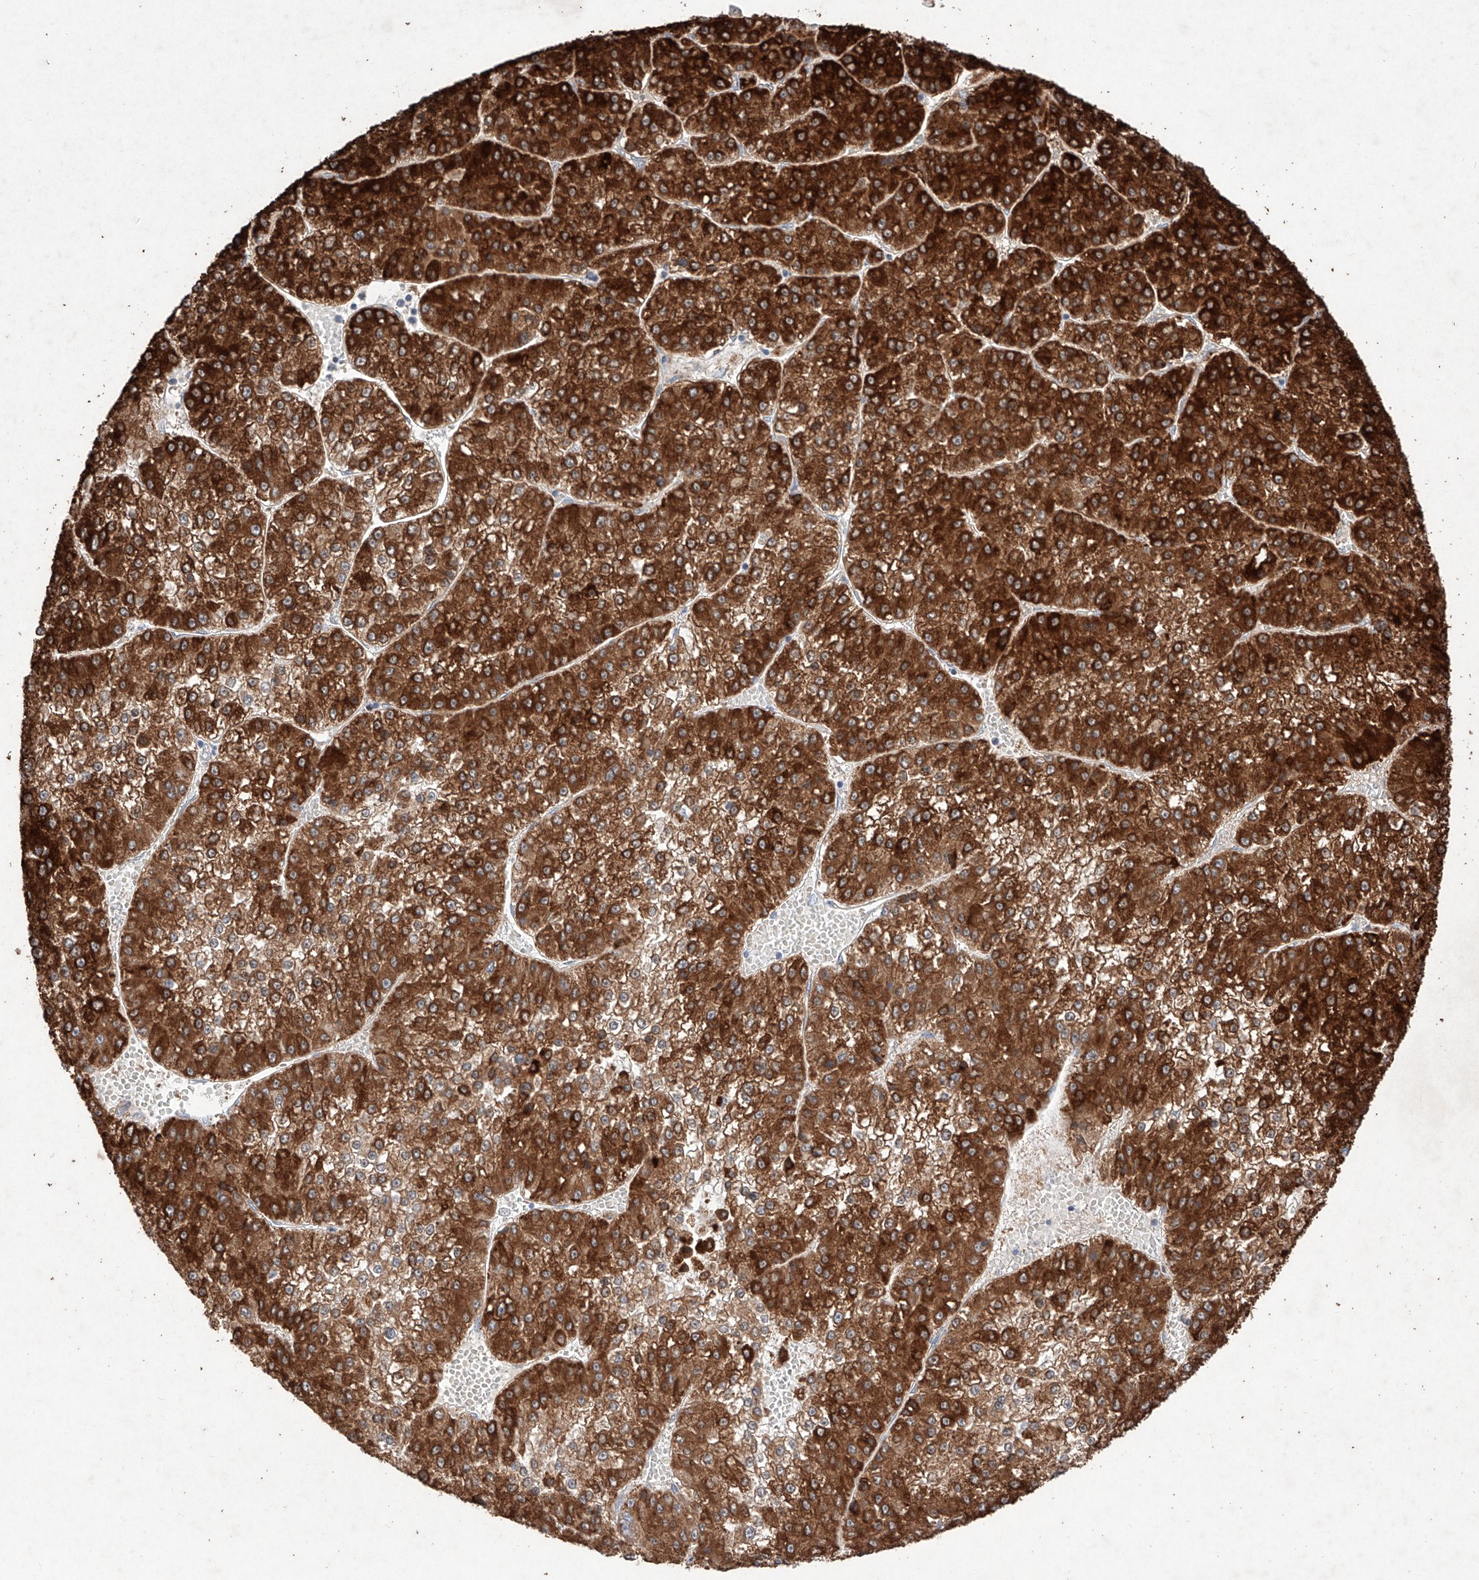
{"staining": {"intensity": "strong", "quantity": ">75%", "location": "cytoplasmic/membranous"}, "tissue": "liver cancer", "cell_type": "Tumor cells", "image_type": "cancer", "snomed": [{"axis": "morphology", "description": "Carcinoma, Hepatocellular, NOS"}, {"axis": "topography", "description": "Liver"}], "caption": "Immunohistochemistry (IHC) staining of liver hepatocellular carcinoma, which shows high levels of strong cytoplasmic/membranous staining in approximately >75% of tumor cells indicating strong cytoplasmic/membranous protein expression. The staining was performed using DAB (3,3'-diaminobenzidine) (brown) for protein detection and nuclei were counterstained in hematoxylin (blue).", "gene": "C6orf62", "patient": {"sex": "female", "age": 73}}